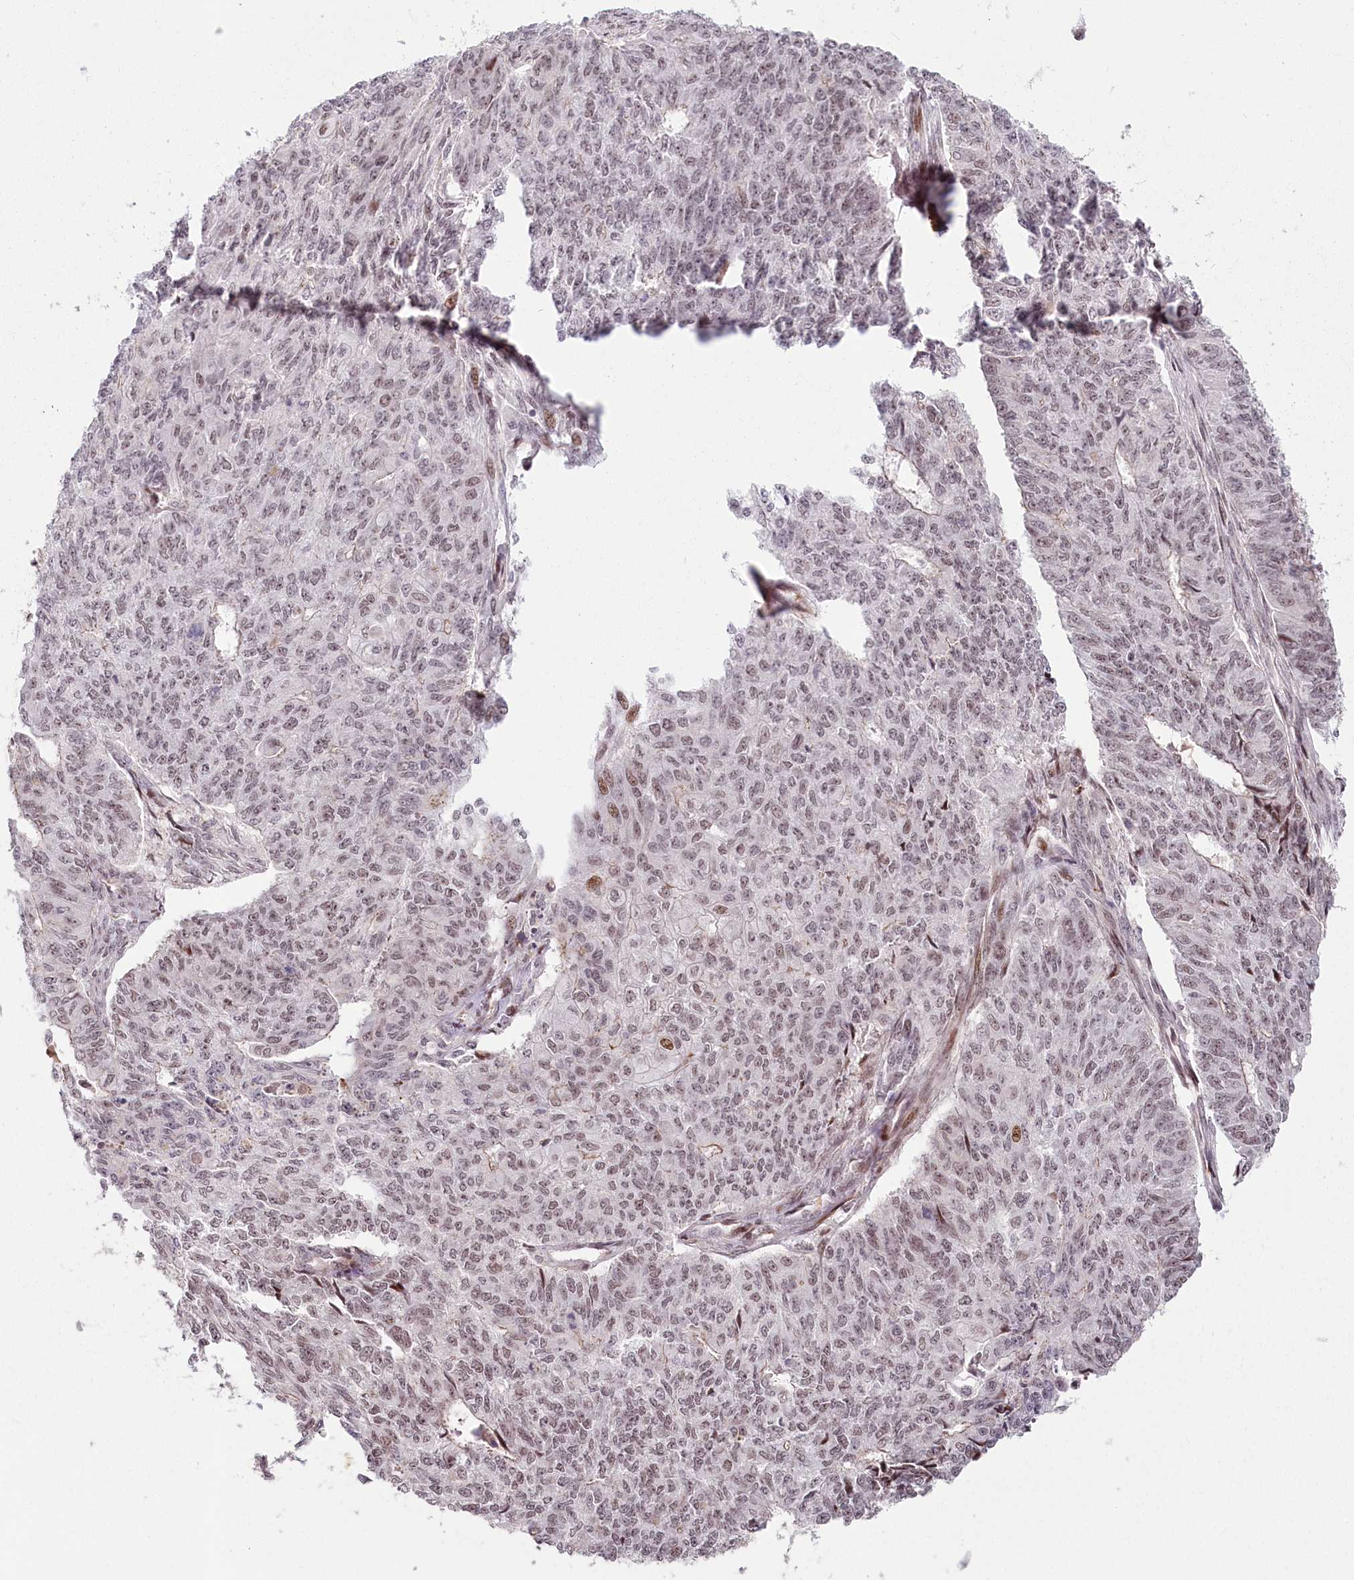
{"staining": {"intensity": "weak", "quantity": "25%-75%", "location": "nuclear"}, "tissue": "endometrial cancer", "cell_type": "Tumor cells", "image_type": "cancer", "snomed": [{"axis": "morphology", "description": "Adenocarcinoma, NOS"}, {"axis": "topography", "description": "Endometrium"}], "caption": "This is a photomicrograph of IHC staining of endometrial cancer (adenocarcinoma), which shows weak expression in the nuclear of tumor cells.", "gene": "FAM204A", "patient": {"sex": "female", "age": 32}}